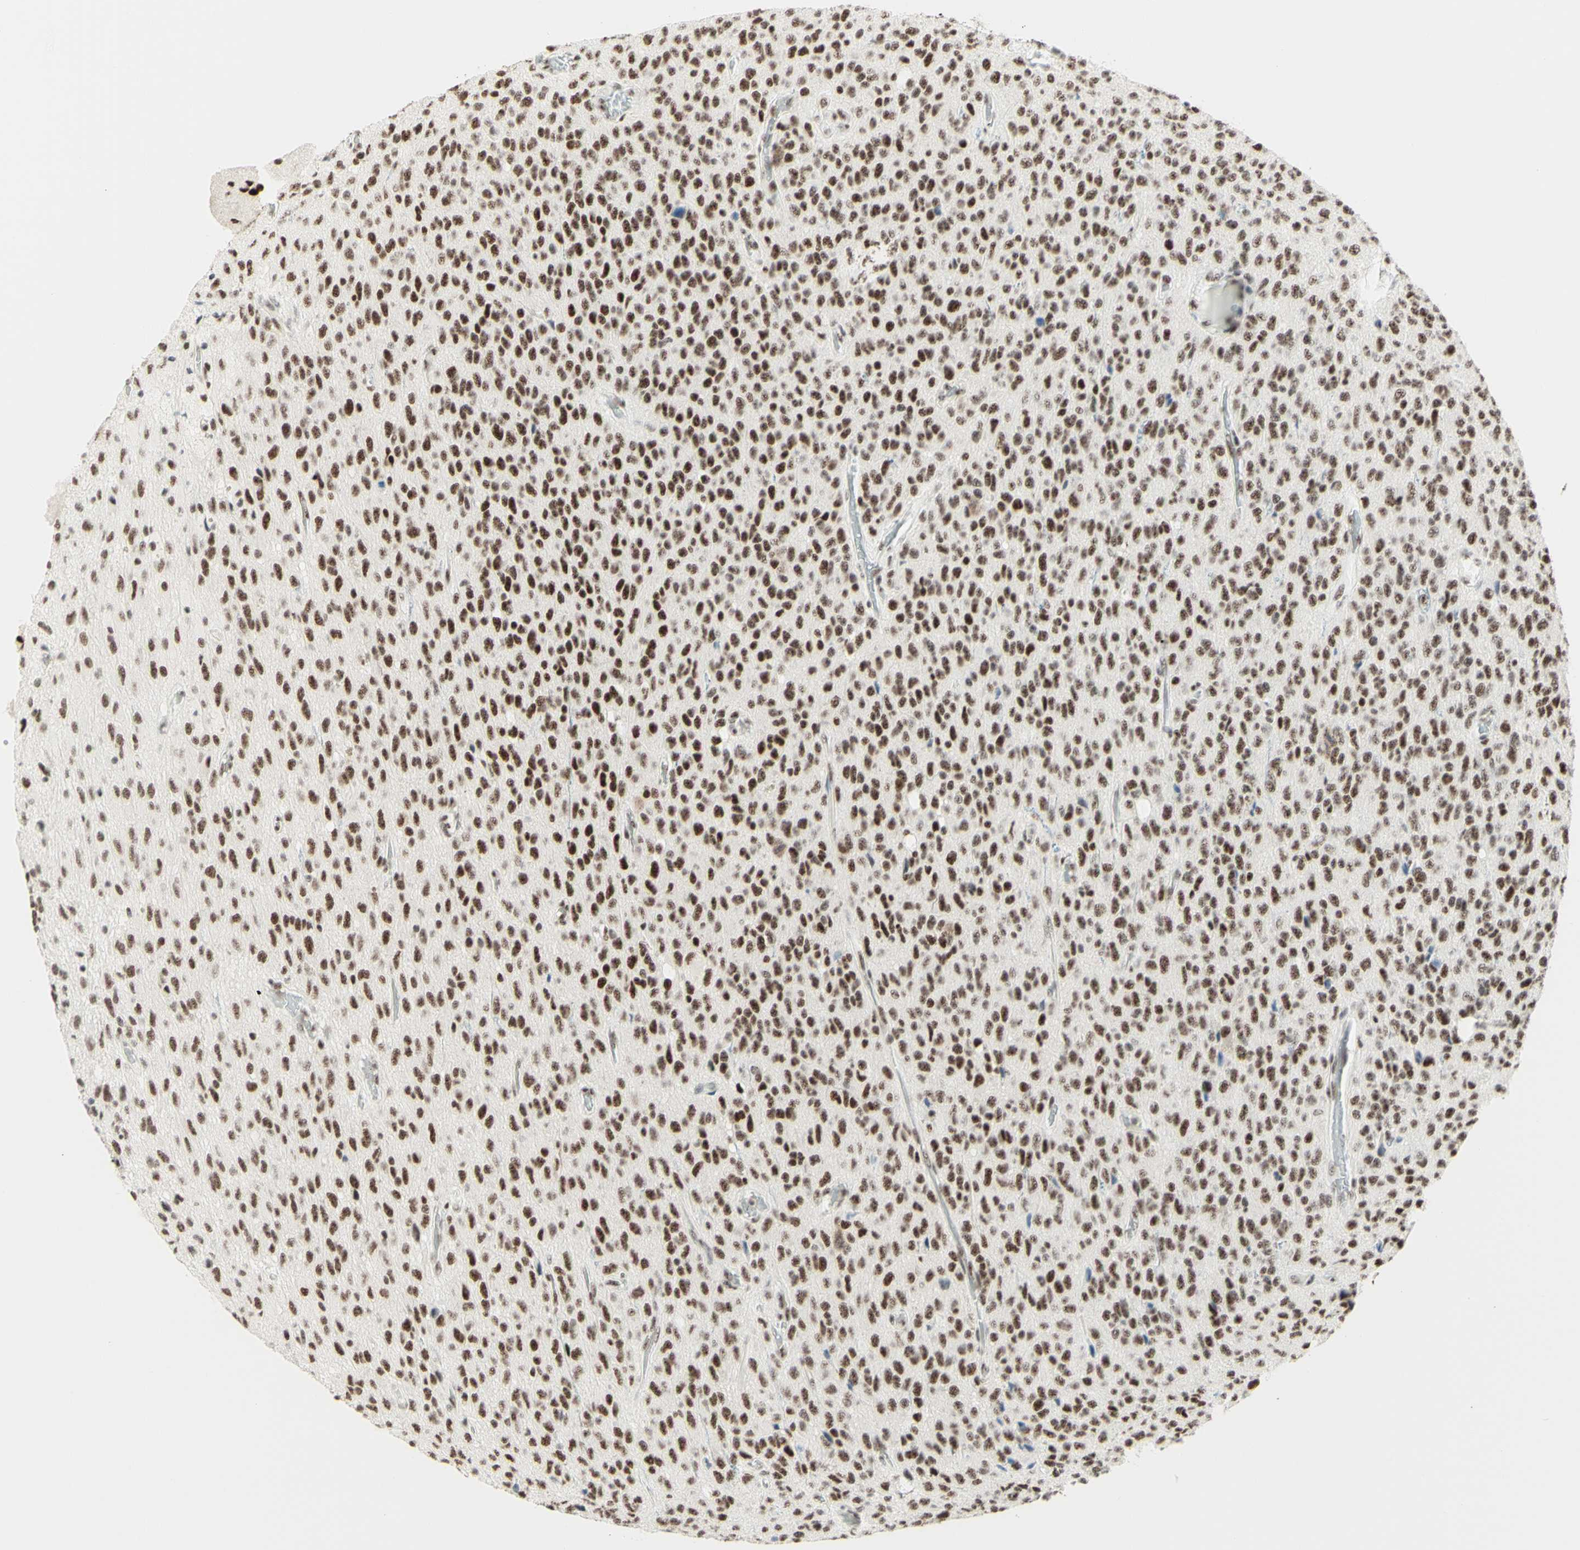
{"staining": {"intensity": "moderate", "quantity": ">75%", "location": "nuclear"}, "tissue": "glioma", "cell_type": "Tumor cells", "image_type": "cancer", "snomed": [{"axis": "morphology", "description": "Glioma, malignant, High grade"}, {"axis": "topography", "description": "pancreas cauda"}], "caption": "Moderate nuclear expression is appreciated in approximately >75% of tumor cells in glioma. The protein of interest is stained brown, and the nuclei are stained in blue (DAB (3,3'-diaminobenzidine) IHC with brightfield microscopy, high magnification).", "gene": "WTAP", "patient": {"sex": "male", "age": 60}}